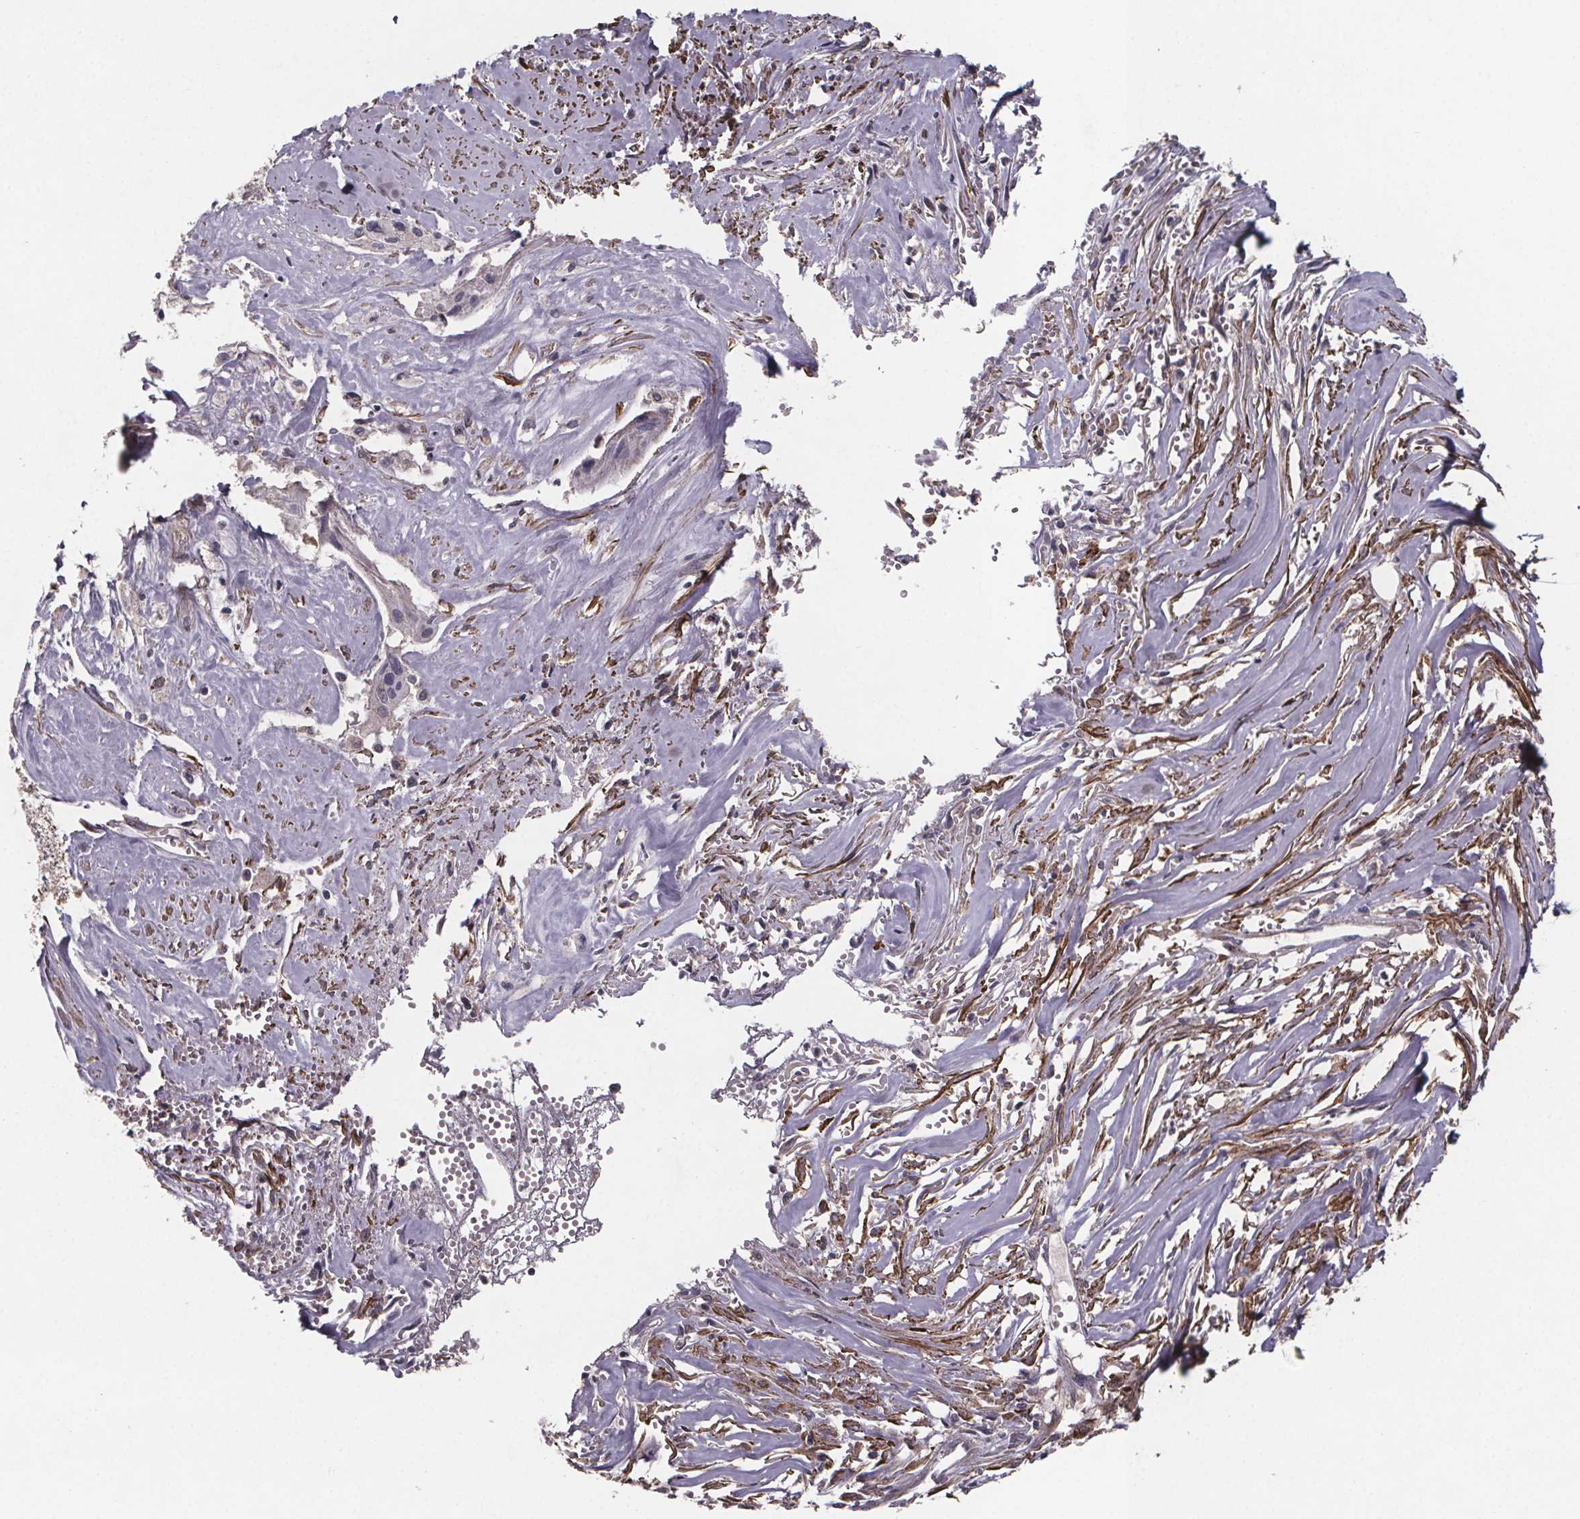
{"staining": {"intensity": "negative", "quantity": "none", "location": "none"}, "tissue": "cervical cancer", "cell_type": "Tumor cells", "image_type": "cancer", "snomed": [{"axis": "morphology", "description": "Squamous cell carcinoma, NOS"}, {"axis": "topography", "description": "Cervix"}], "caption": "High power microscopy histopathology image of an IHC histopathology image of cervical squamous cell carcinoma, revealing no significant staining in tumor cells.", "gene": "PALLD", "patient": {"sex": "female", "age": 49}}